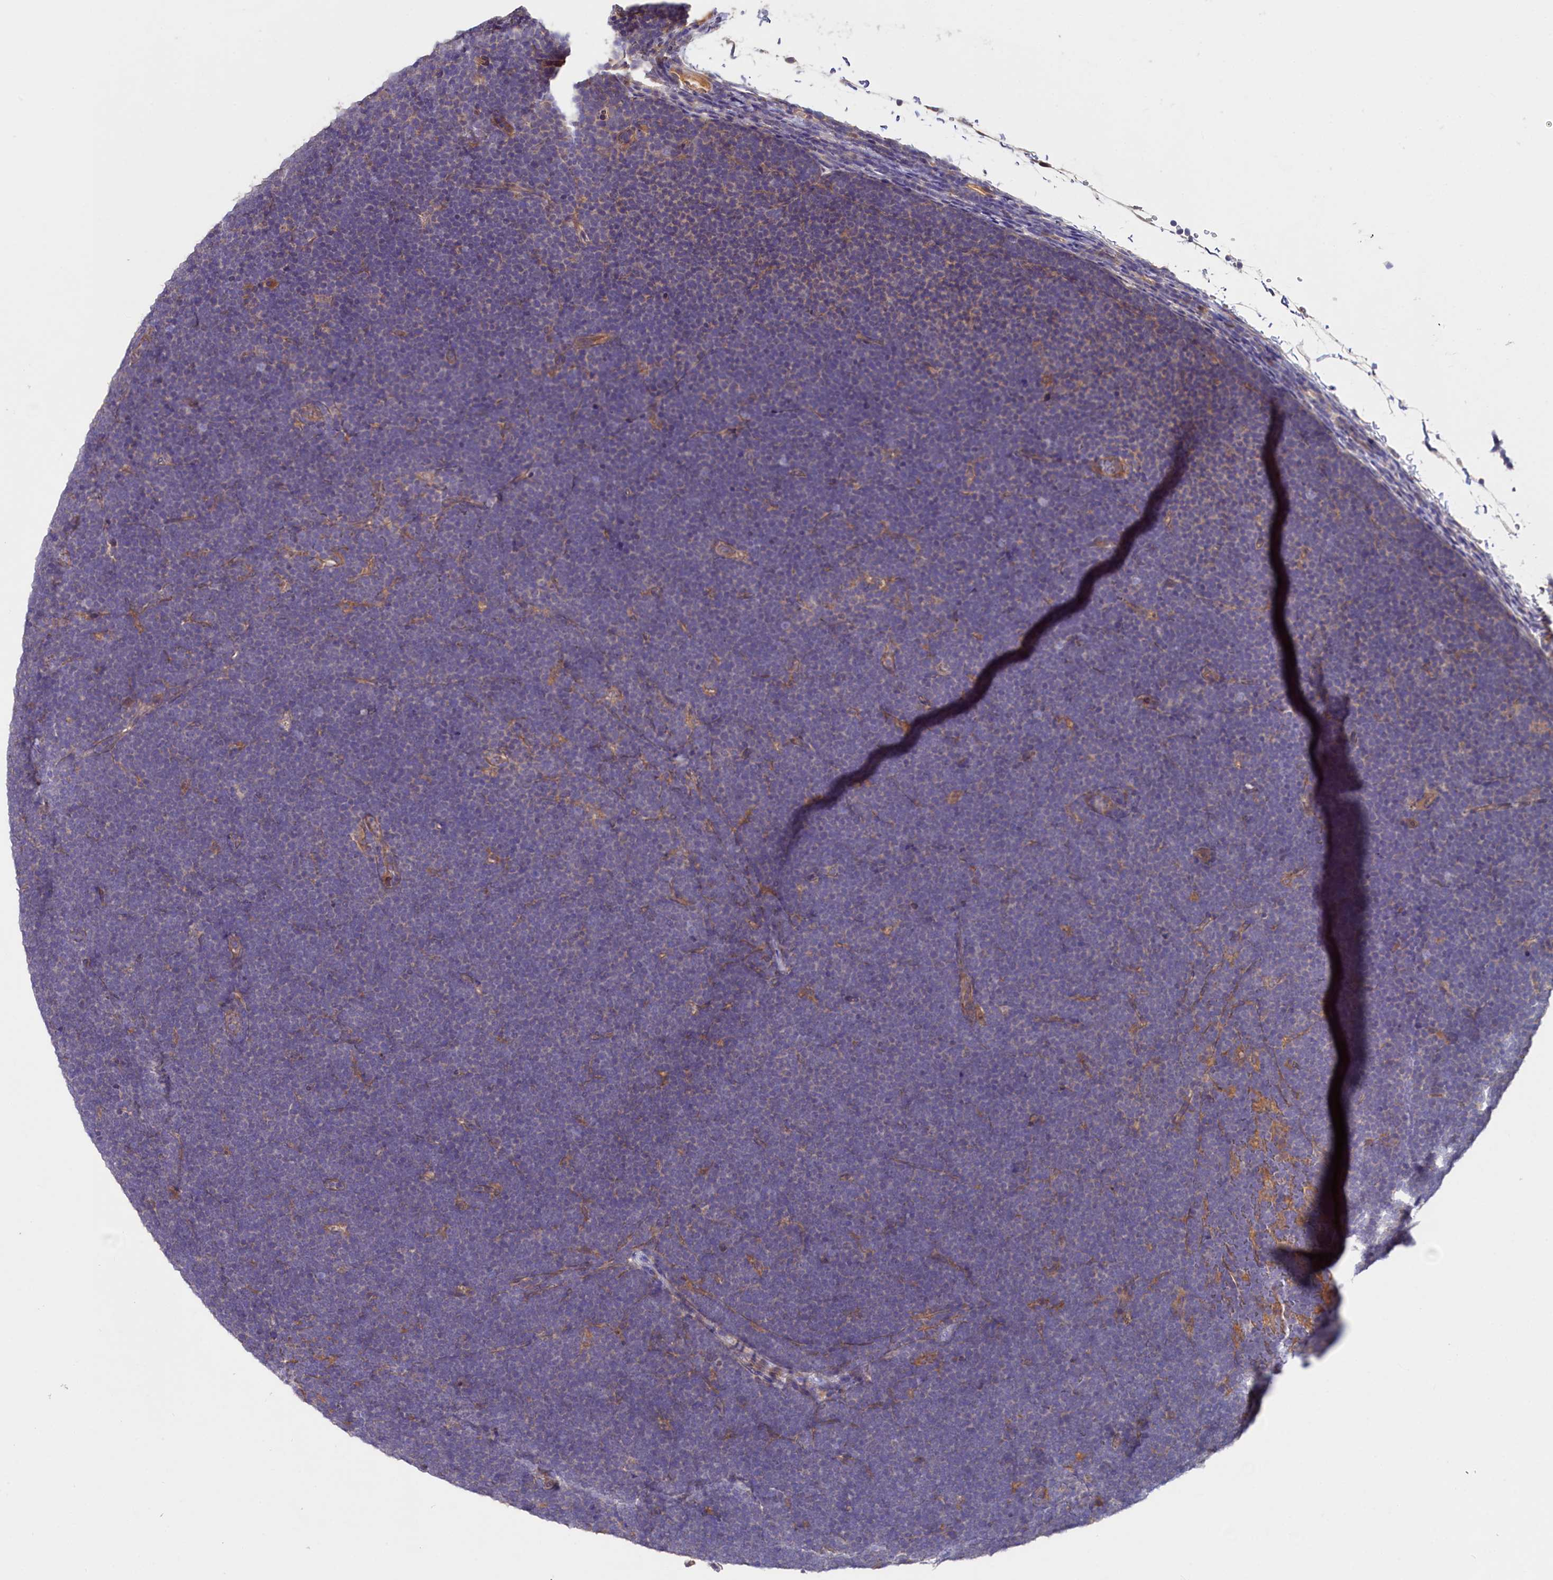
{"staining": {"intensity": "negative", "quantity": "none", "location": "none"}, "tissue": "lymphoma", "cell_type": "Tumor cells", "image_type": "cancer", "snomed": [{"axis": "morphology", "description": "Malignant lymphoma, non-Hodgkin's type, High grade"}, {"axis": "topography", "description": "Lymph node"}], "caption": "Human high-grade malignant lymphoma, non-Hodgkin's type stained for a protein using immunohistochemistry shows no positivity in tumor cells.", "gene": "ETFBKMT", "patient": {"sex": "male", "age": 13}}